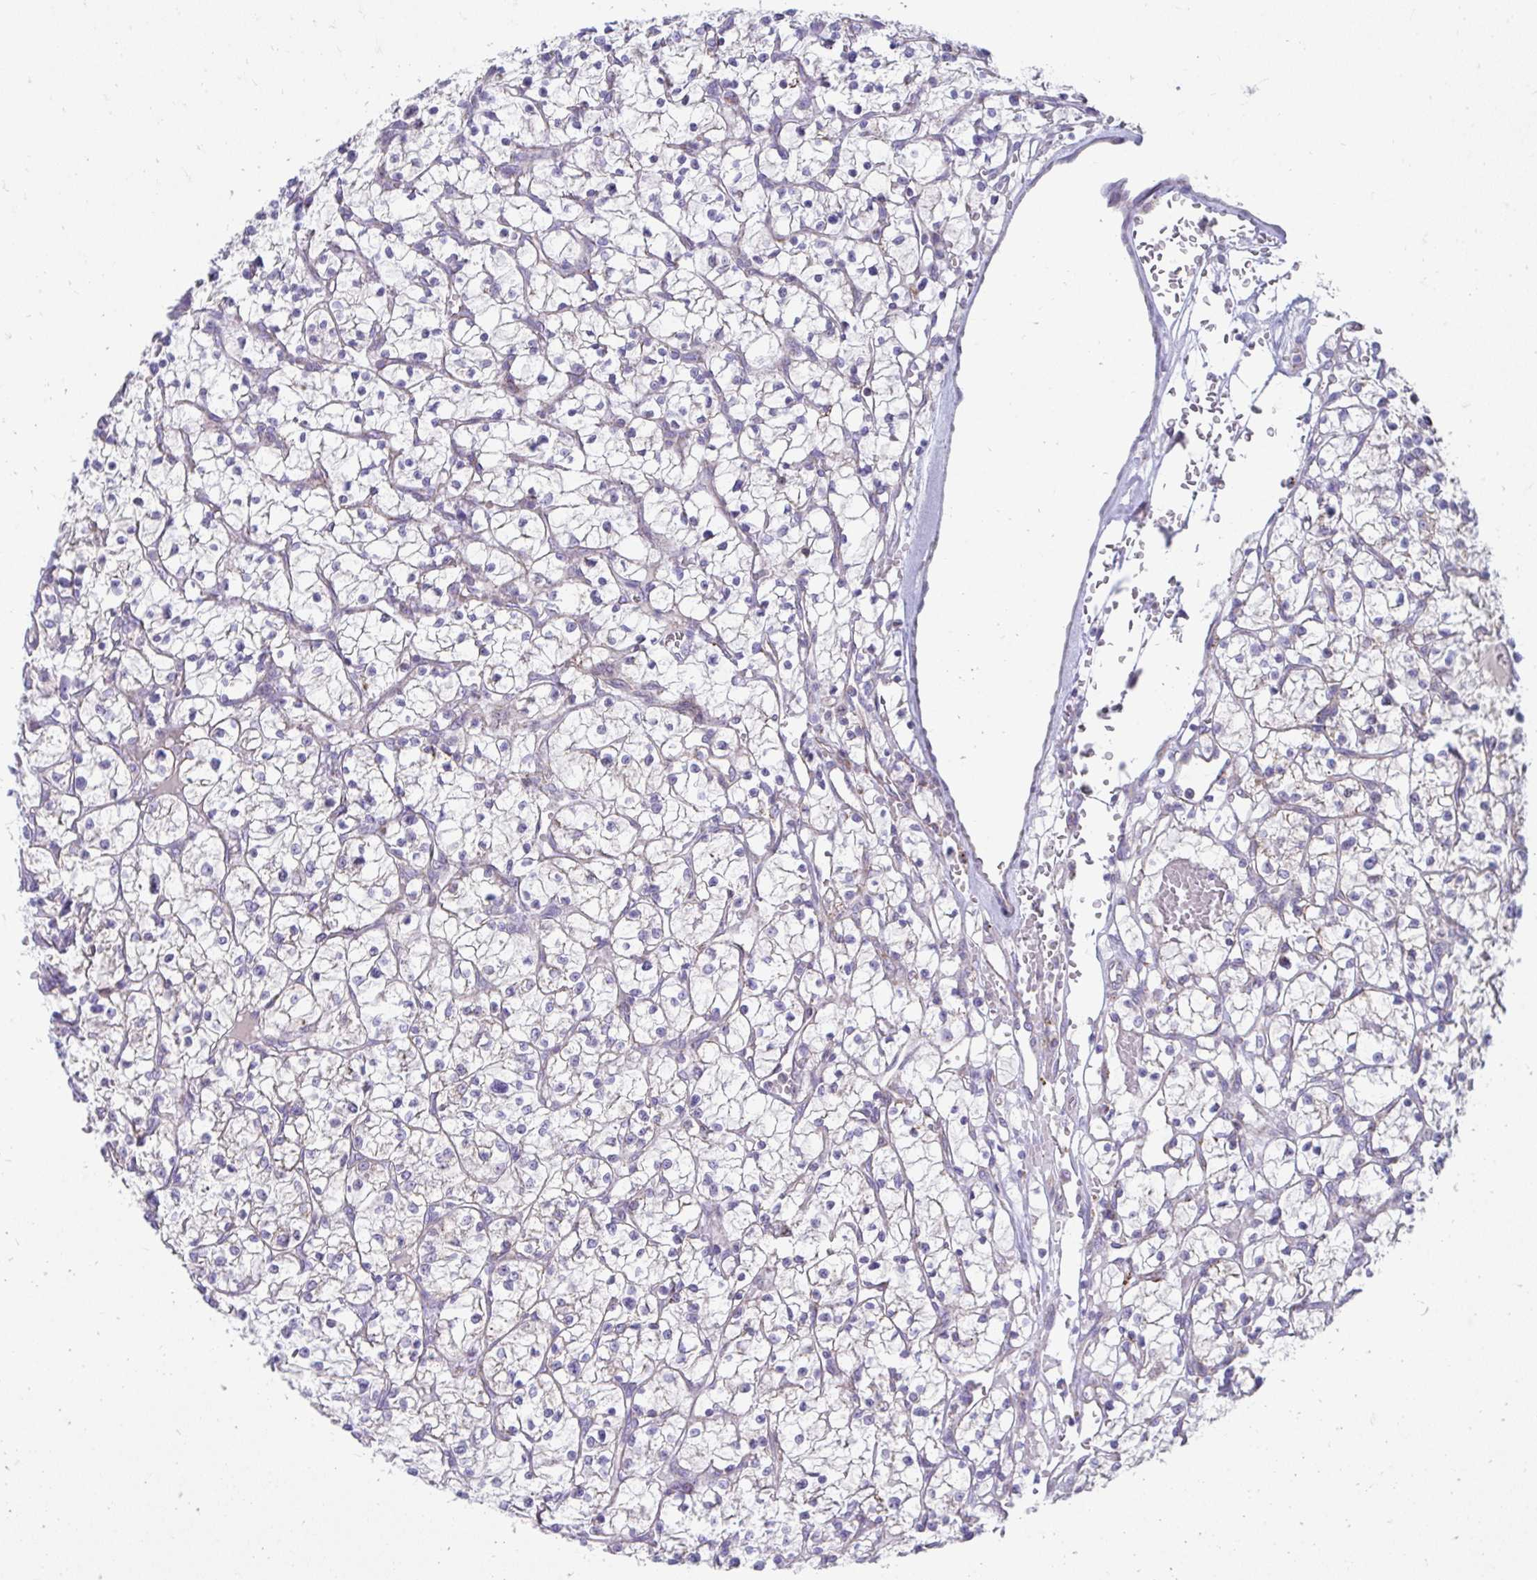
{"staining": {"intensity": "negative", "quantity": "none", "location": "none"}, "tissue": "renal cancer", "cell_type": "Tumor cells", "image_type": "cancer", "snomed": [{"axis": "morphology", "description": "Adenocarcinoma, NOS"}, {"axis": "topography", "description": "Kidney"}], "caption": "Tumor cells show no significant protein positivity in adenocarcinoma (renal). Nuclei are stained in blue.", "gene": "PRRG3", "patient": {"sex": "female", "age": 64}}